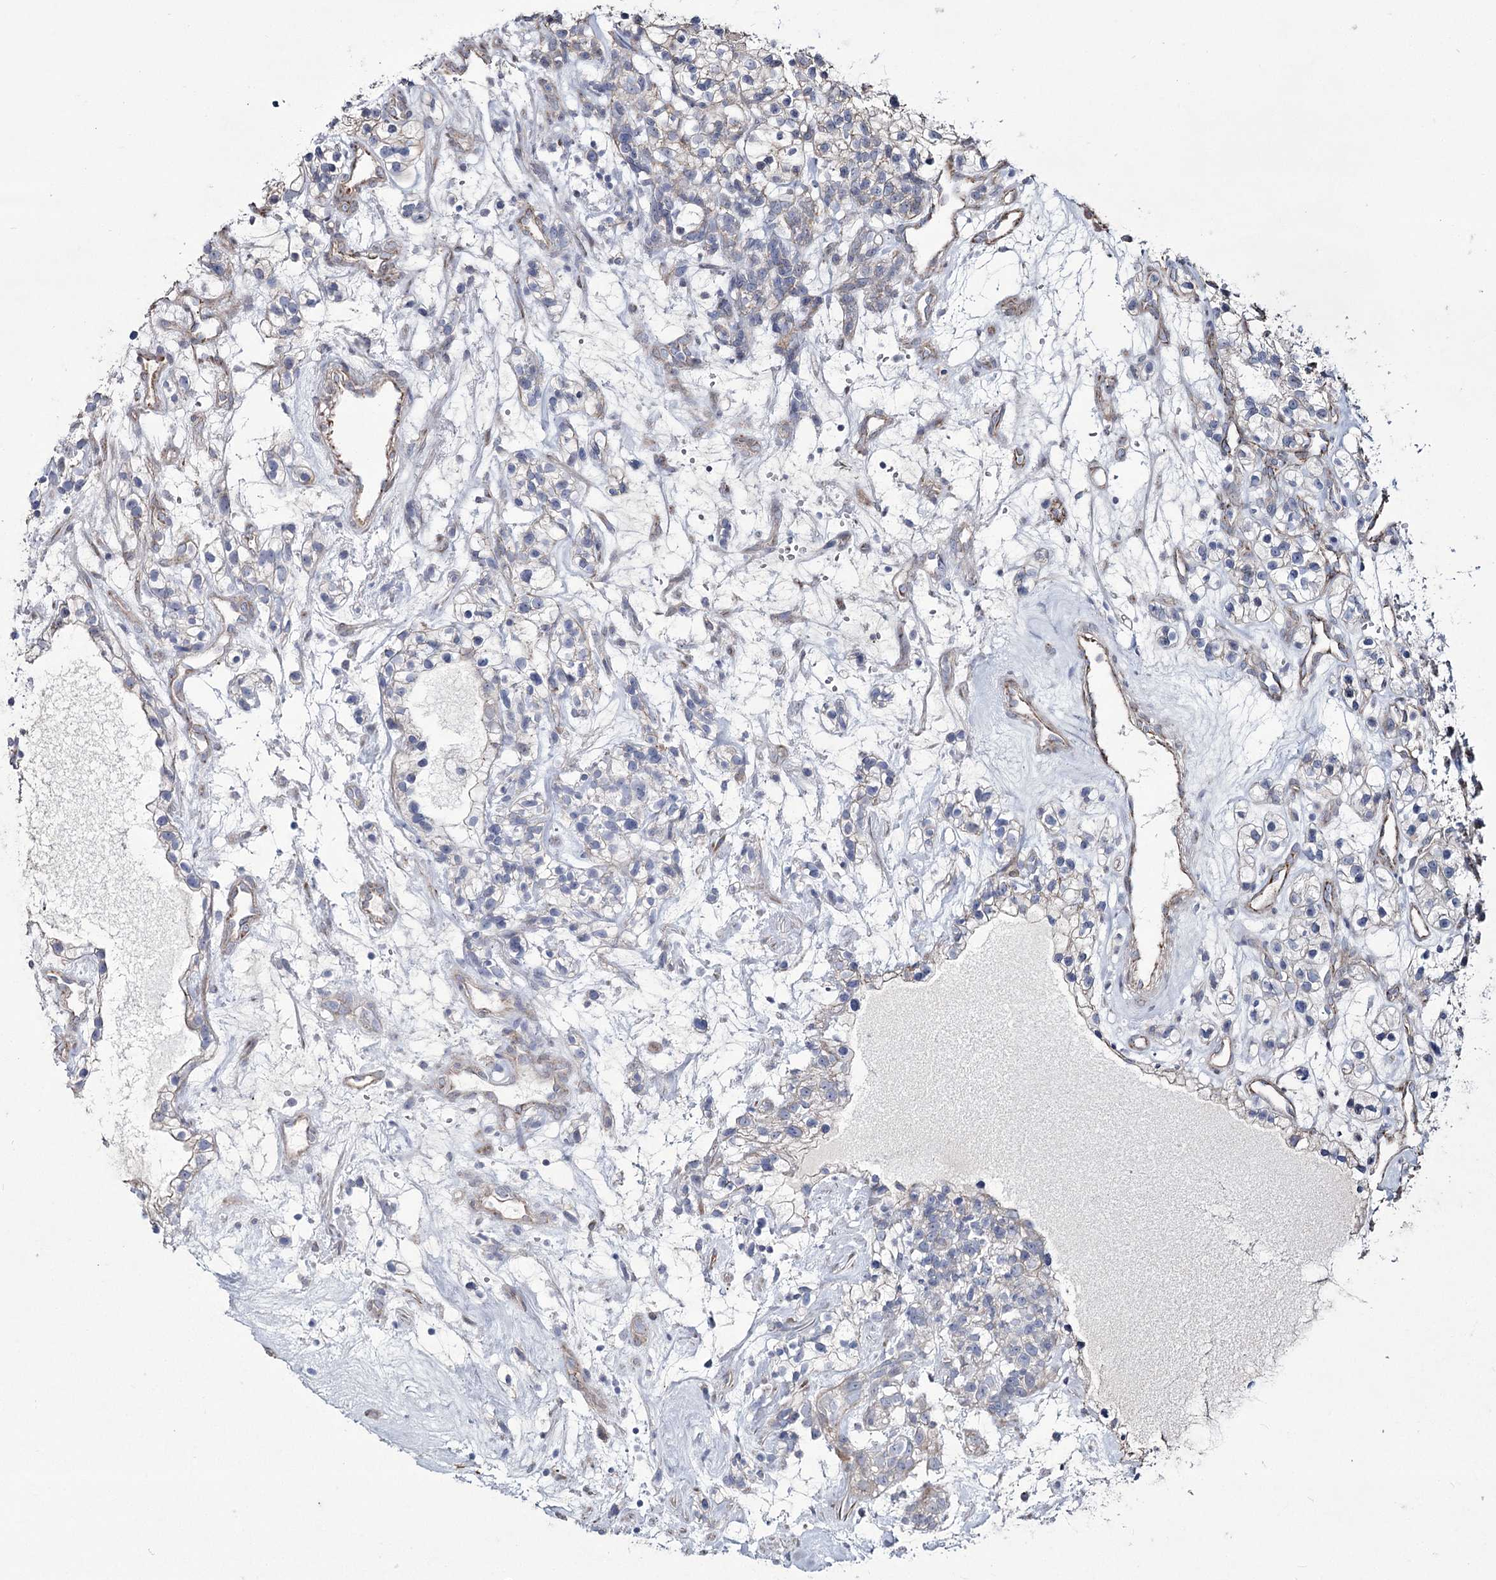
{"staining": {"intensity": "negative", "quantity": "none", "location": "none"}, "tissue": "renal cancer", "cell_type": "Tumor cells", "image_type": "cancer", "snomed": [{"axis": "morphology", "description": "Adenocarcinoma, NOS"}, {"axis": "topography", "description": "Kidney"}], "caption": "DAB (3,3'-diaminobenzidine) immunohistochemical staining of renal cancer reveals no significant positivity in tumor cells.", "gene": "ME3", "patient": {"sex": "female", "age": 57}}